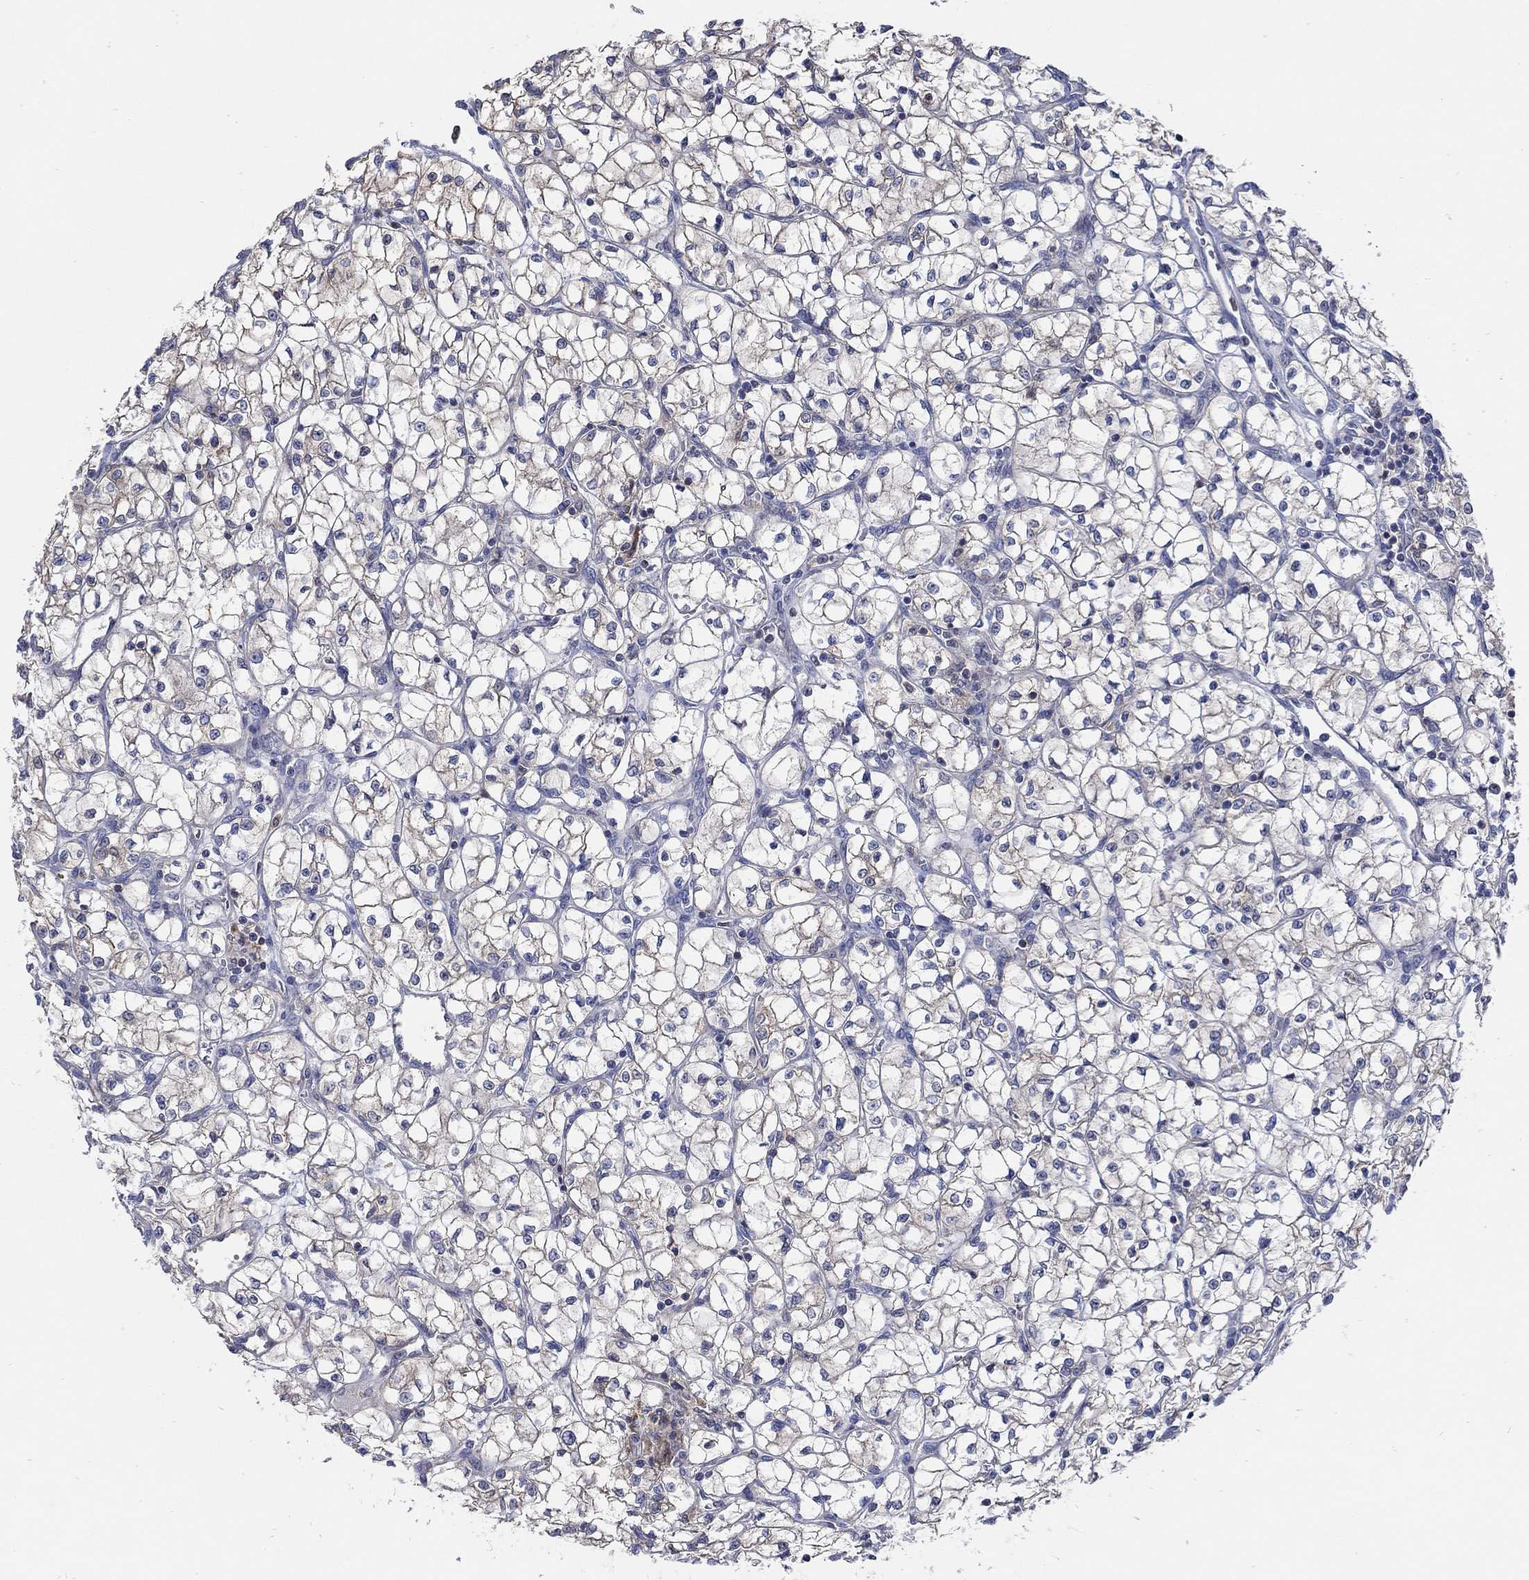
{"staining": {"intensity": "negative", "quantity": "none", "location": "none"}, "tissue": "renal cancer", "cell_type": "Tumor cells", "image_type": "cancer", "snomed": [{"axis": "morphology", "description": "Adenocarcinoma, NOS"}, {"axis": "topography", "description": "Kidney"}], "caption": "Renal cancer stained for a protein using immunohistochemistry (IHC) exhibits no staining tumor cells.", "gene": "TEKT3", "patient": {"sex": "female", "age": 64}}